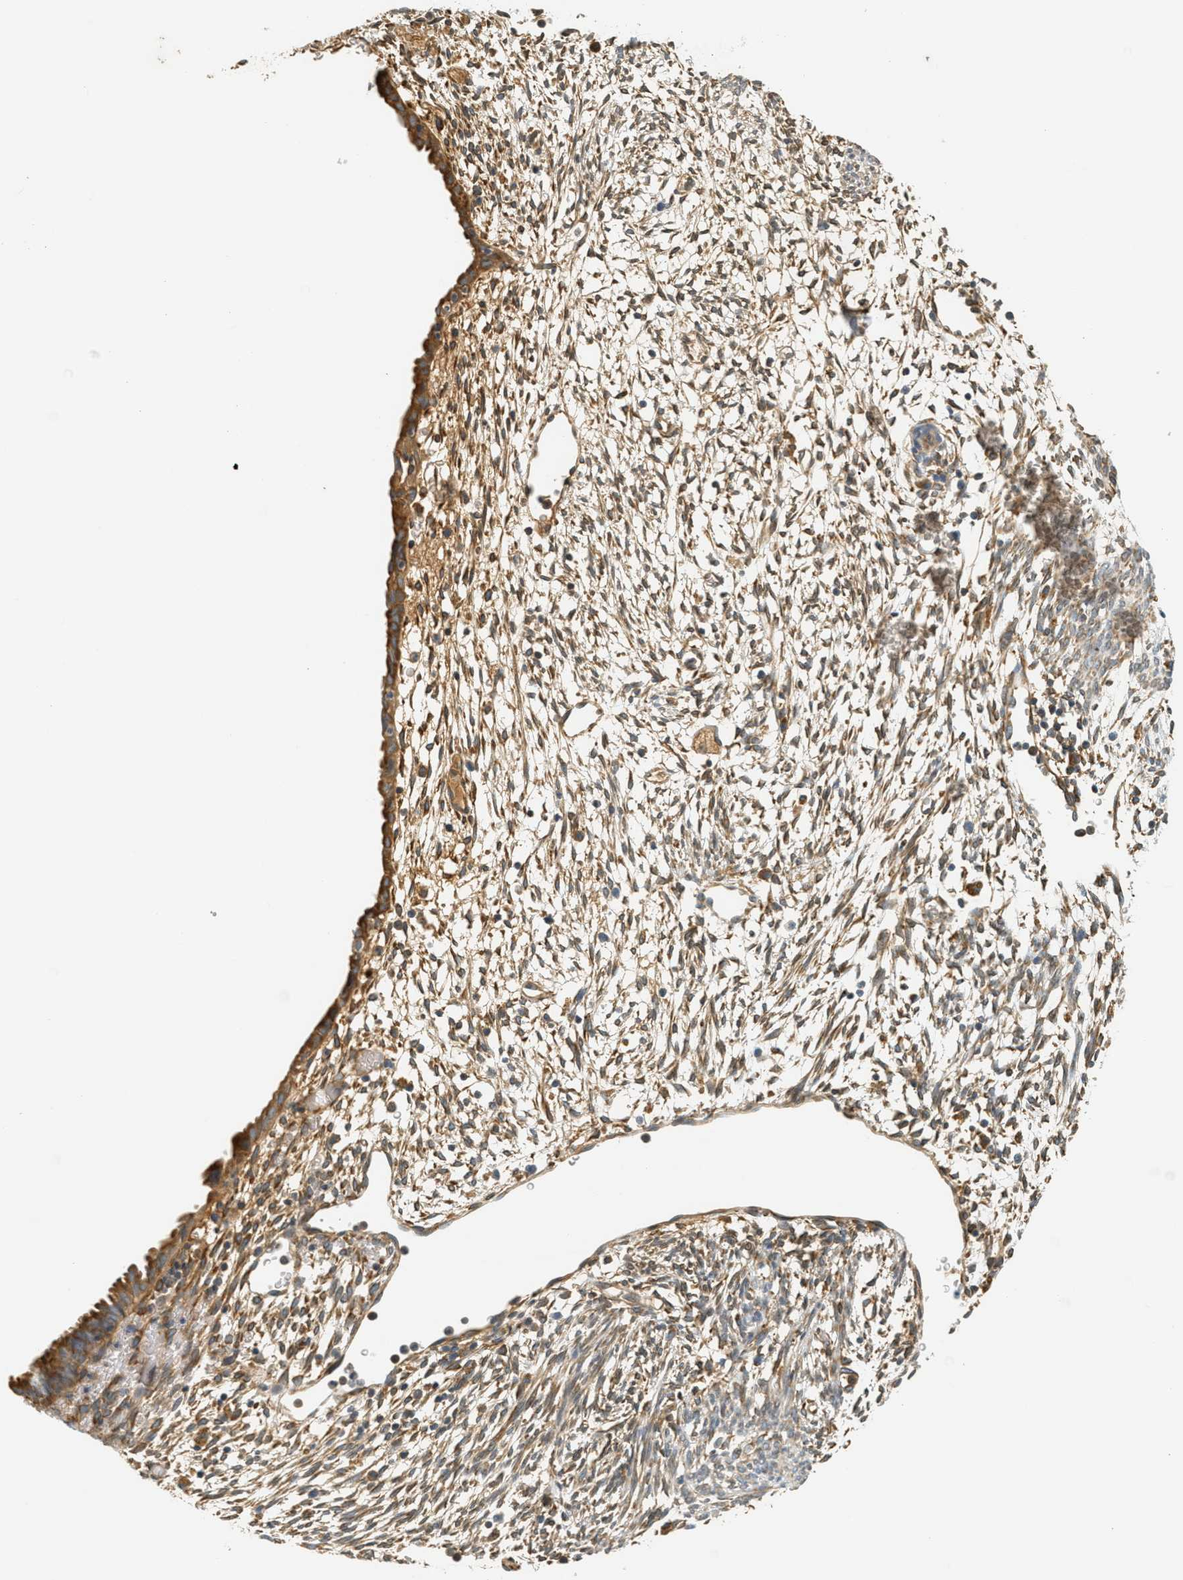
{"staining": {"intensity": "moderate", "quantity": "25%-75%", "location": "cytoplasmic/membranous"}, "tissue": "endometrium", "cell_type": "Cells in endometrial stroma", "image_type": "normal", "snomed": [{"axis": "morphology", "description": "Normal tissue, NOS"}, {"axis": "morphology", "description": "Atrophy, NOS"}, {"axis": "topography", "description": "Uterus"}, {"axis": "topography", "description": "Endometrium"}], "caption": "A histopathology image showing moderate cytoplasmic/membranous expression in approximately 25%-75% of cells in endometrial stroma in unremarkable endometrium, as visualized by brown immunohistochemical staining.", "gene": "PDK1", "patient": {"sex": "female", "age": 68}}